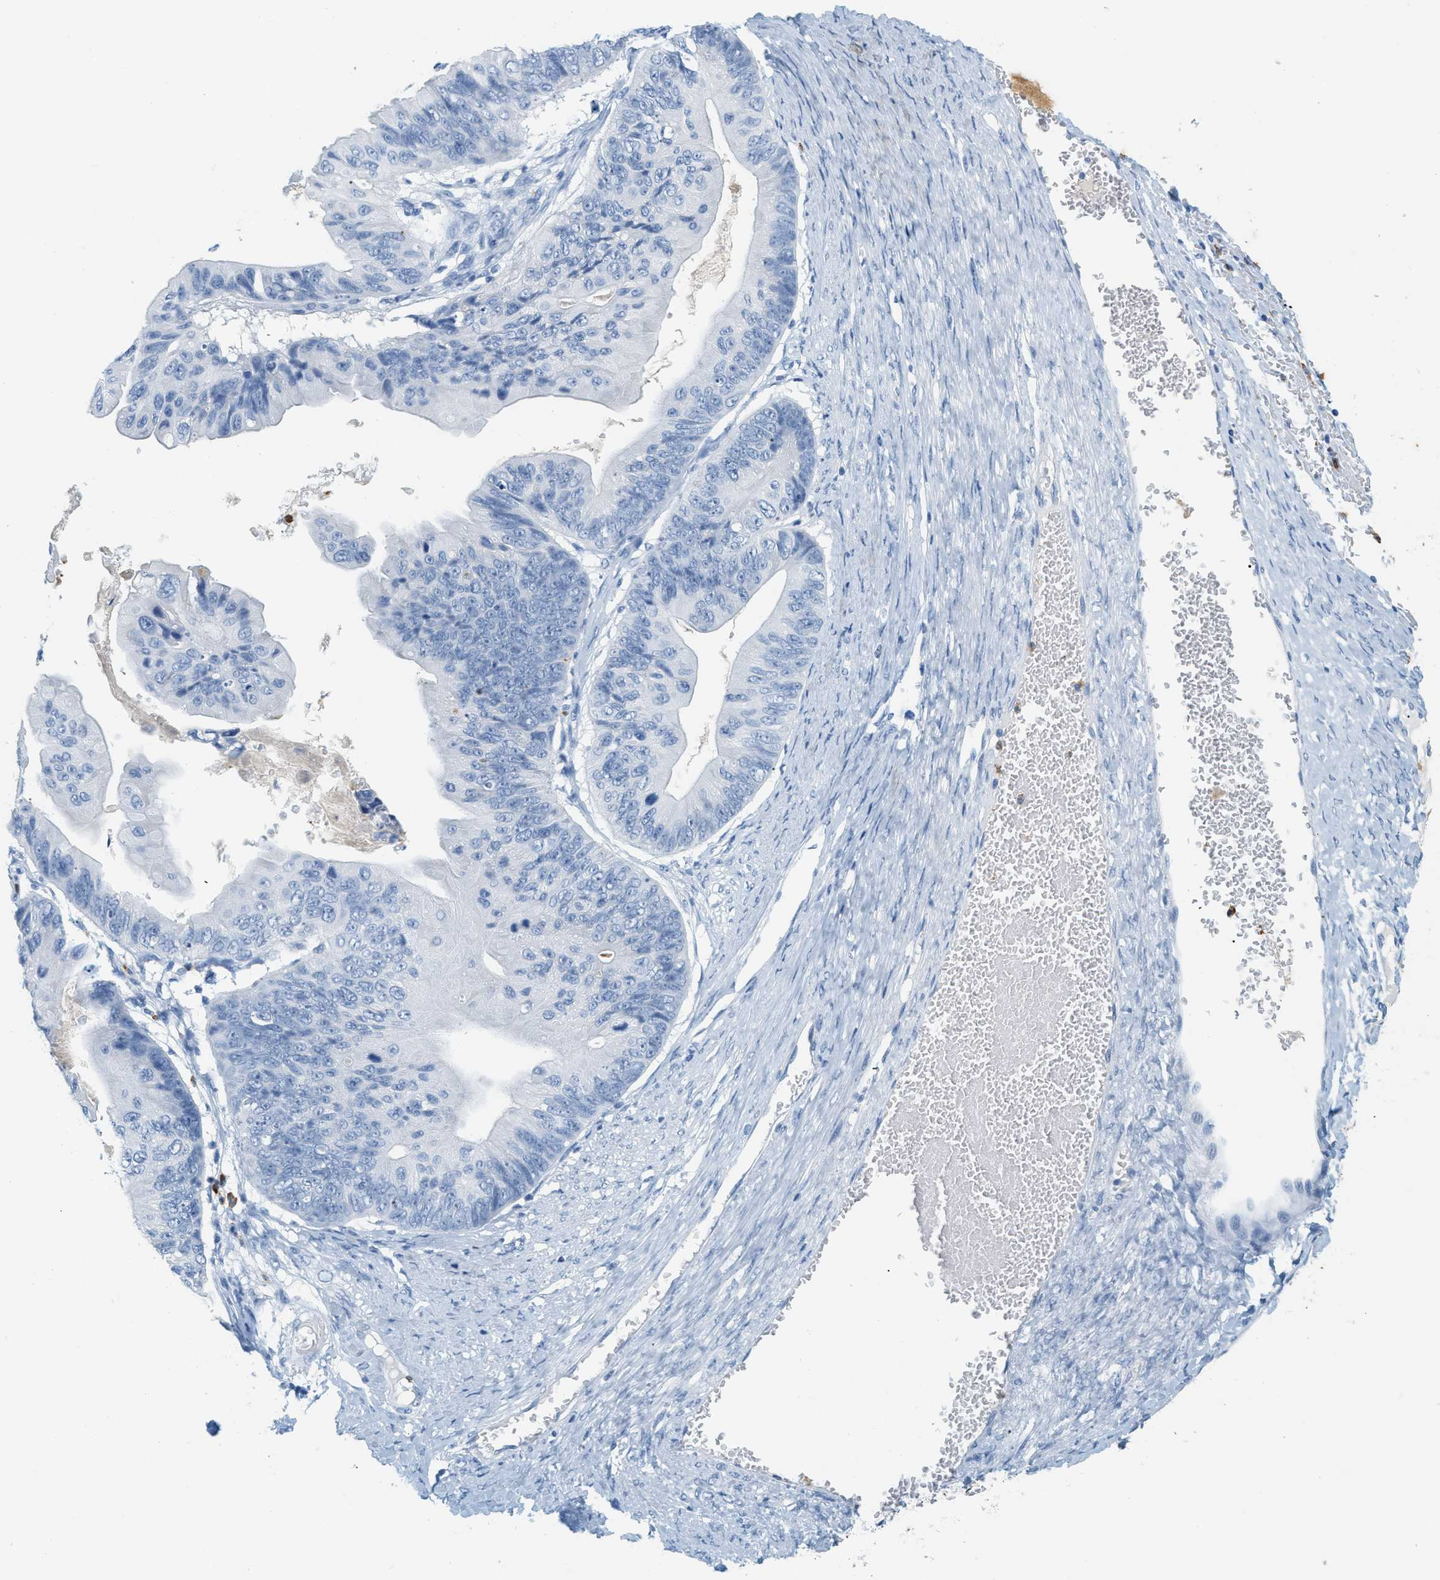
{"staining": {"intensity": "negative", "quantity": "none", "location": "none"}, "tissue": "ovarian cancer", "cell_type": "Tumor cells", "image_type": "cancer", "snomed": [{"axis": "morphology", "description": "Cystadenocarcinoma, mucinous, NOS"}, {"axis": "topography", "description": "Ovary"}], "caption": "Tumor cells are negative for brown protein staining in ovarian mucinous cystadenocarcinoma.", "gene": "LCN2", "patient": {"sex": "female", "age": 61}}